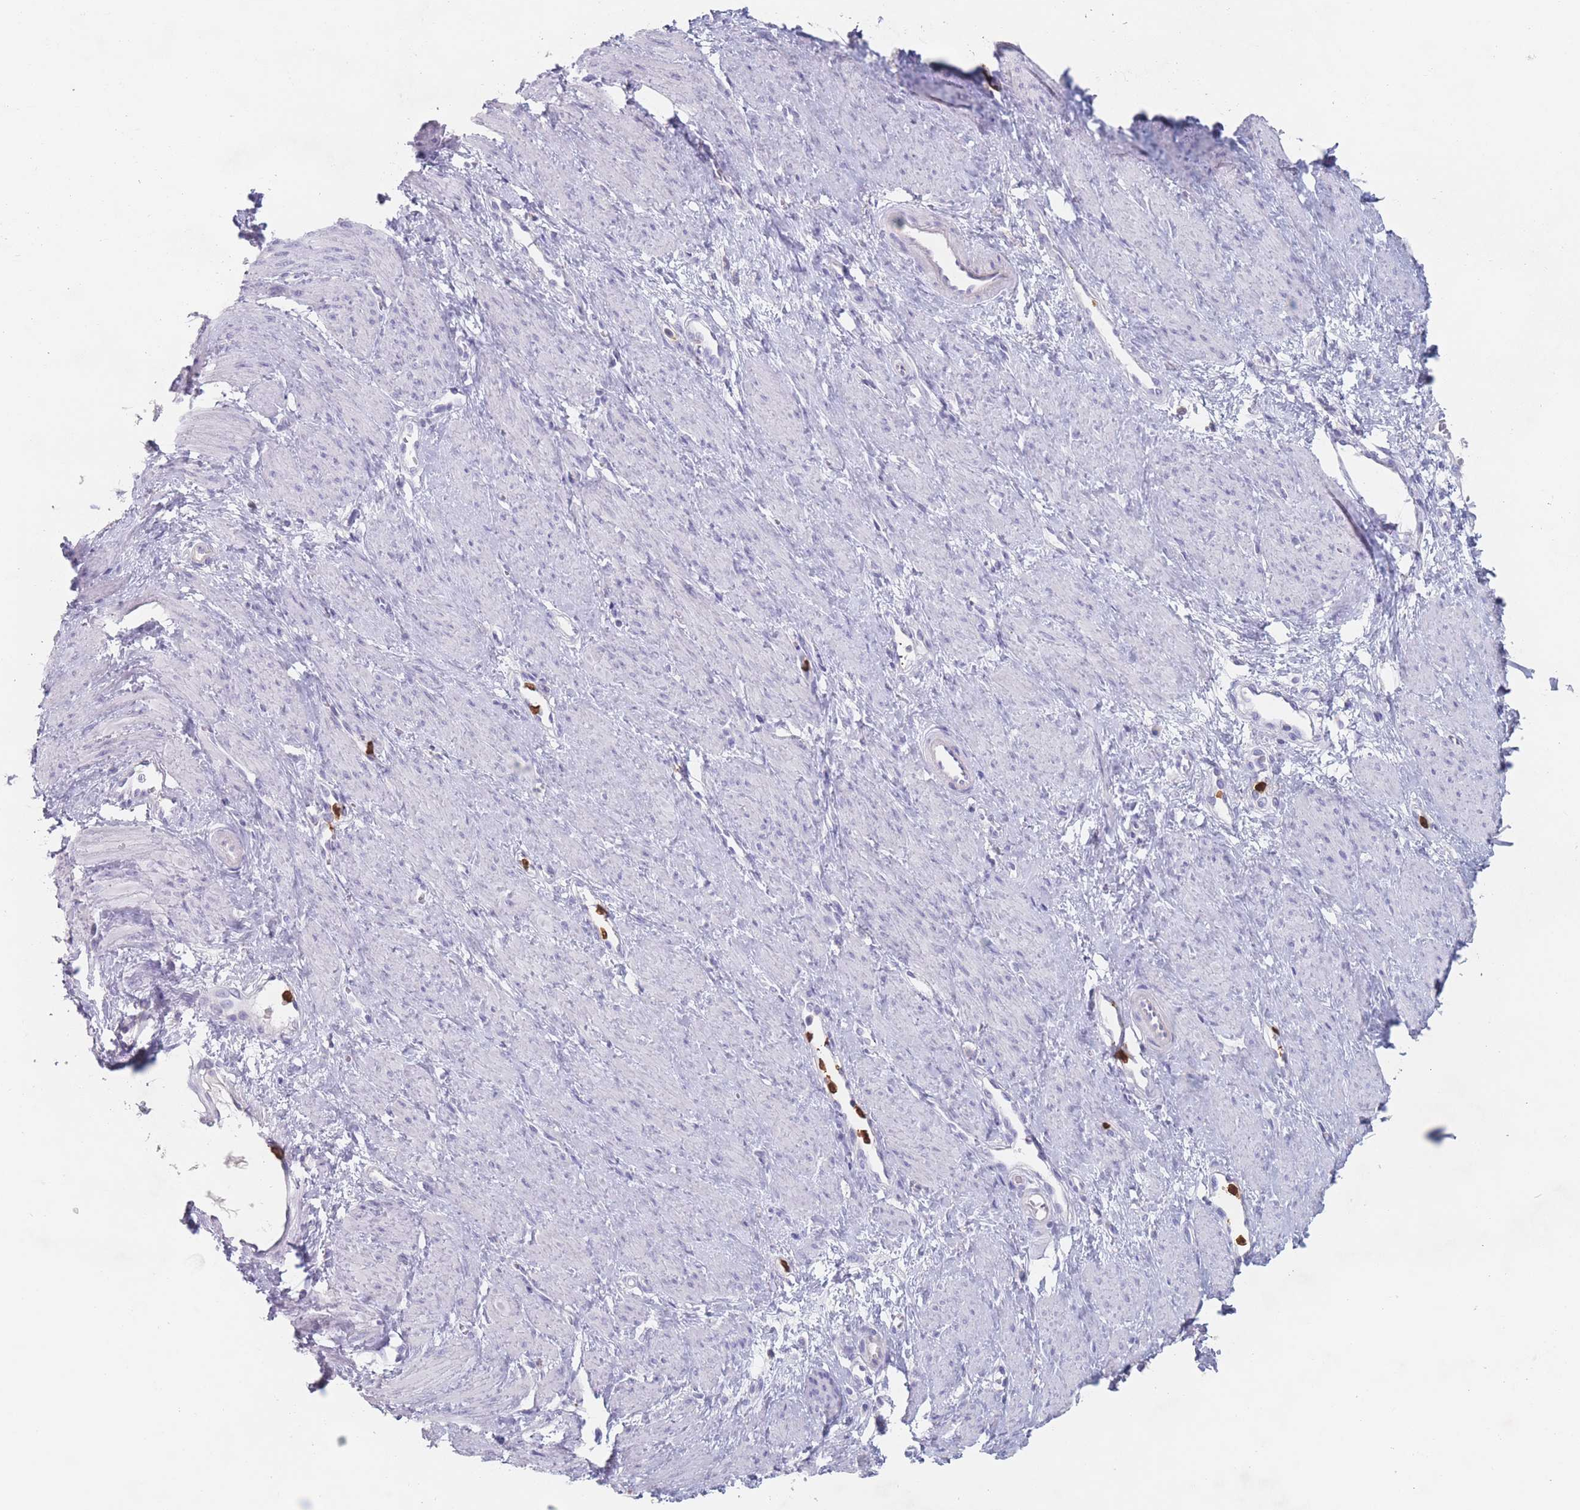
{"staining": {"intensity": "negative", "quantity": "none", "location": "none"}, "tissue": "smooth muscle", "cell_type": "Smooth muscle cells", "image_type": "normal", "snomed": [{"axis": "morphology", "description": "Normal tissue, NOS"}, {"axis": "topography", "description": "Smooth muscle"}, {"axis": "topography", "description": "Uterus"}], "caption": "High power microscopy photomicrograph of an IHC image of benign smooth muscle, revealing no significant expression in smooth muscle cells. Nuclei are stained in blue.", "gene": "ATP1A3", "patient": {"sex": "female", "age": 39}}